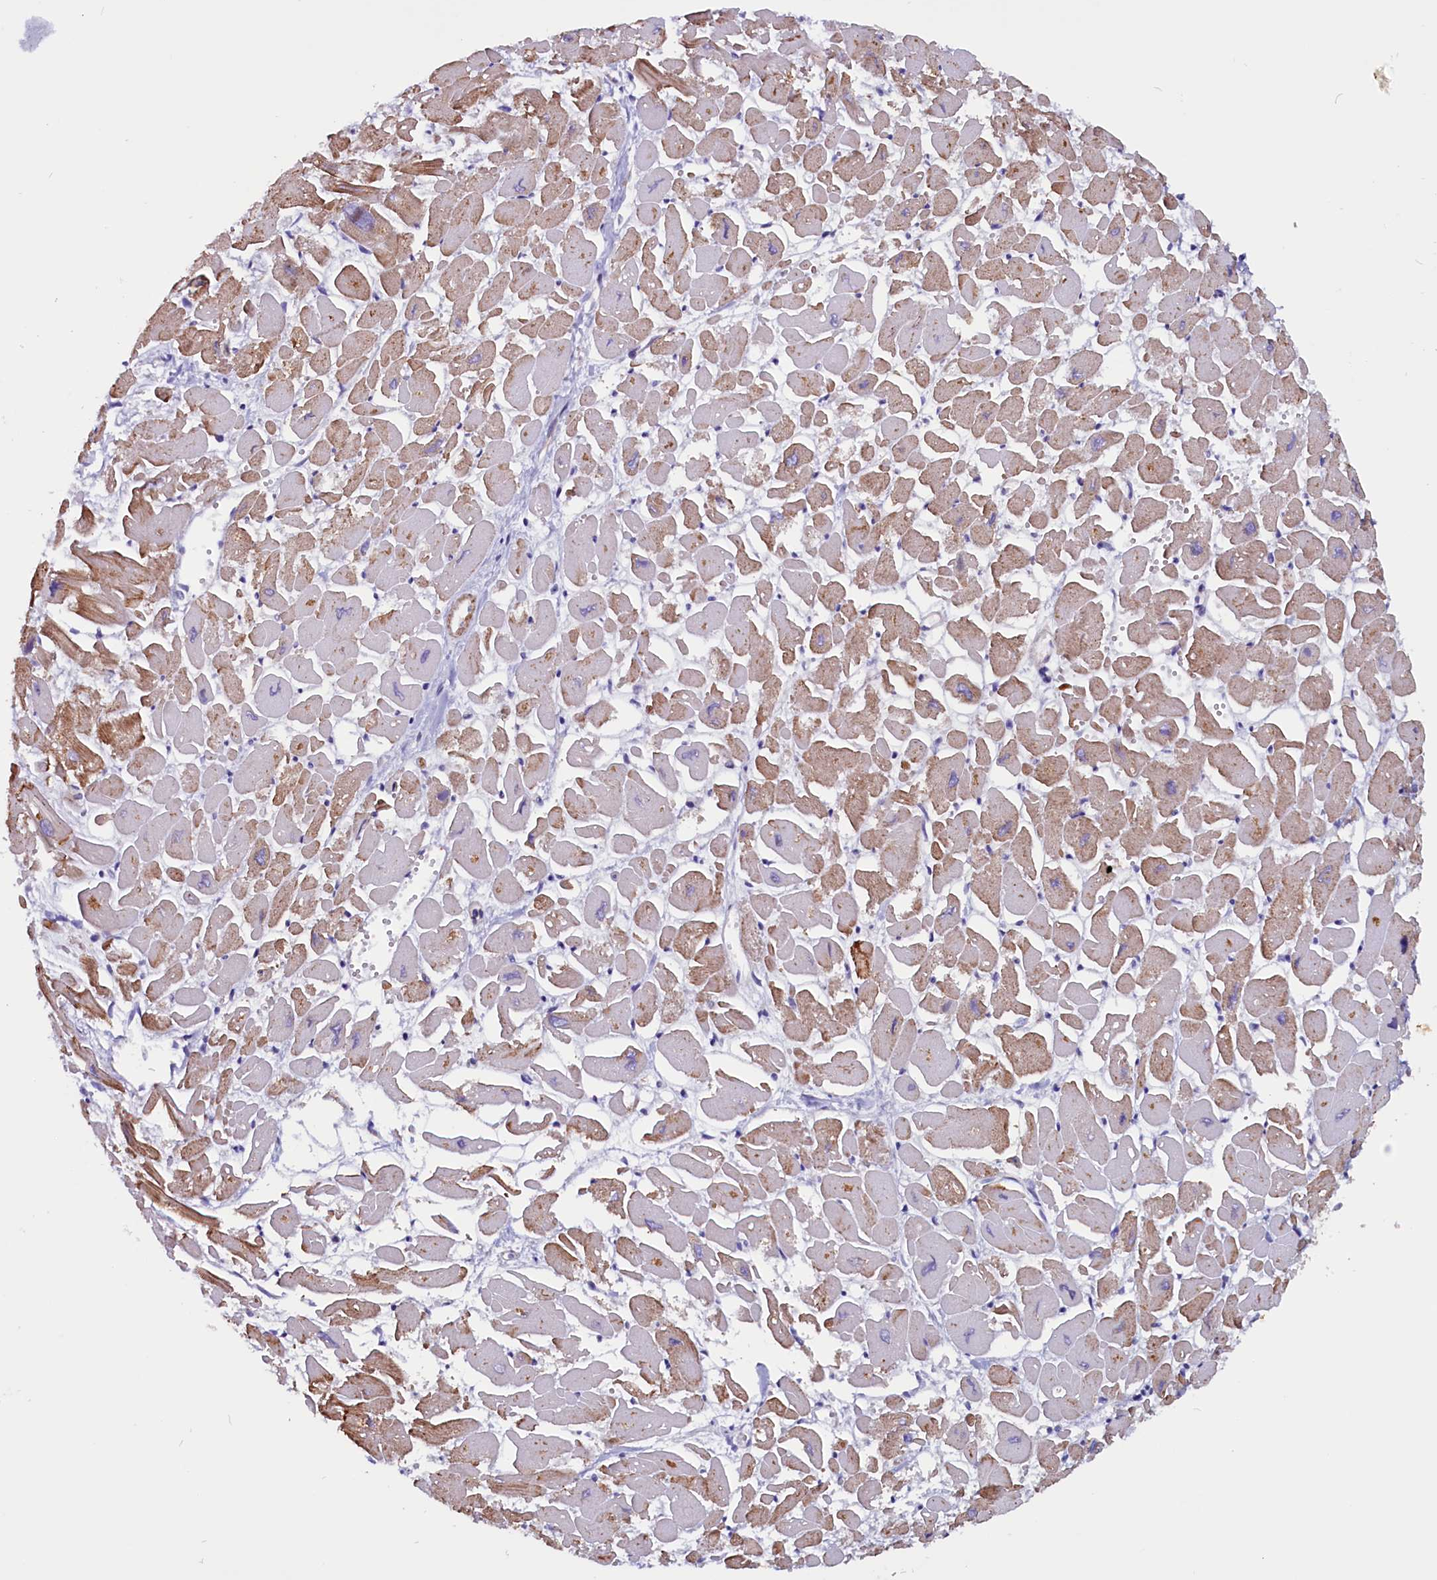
{"staining": {"intensity": "moderate", "quantity": "<25%", "location": "cytoplasmic/membranous"}, "tissue": "heart muscle", "cell_type": "Cardiomyocytes", "image_type": "normal", "snomed": [{"axis": "morphology", "description": "Normal tissue, NOS"}, {"axis": "topography", "description": "Heart"}], "caption": "IHC micrograph of benign heart muscle: heart muscle stained using immunohistochemistry exhibits low levels of moderate protein expression localized specifically in the cytoplasmic/membranous of cardiomyocytes, appearing as a cytoplasmic/membranous brown color.", "gene": "ZNF749", "patient": {"sex": "male", "age": 54}}